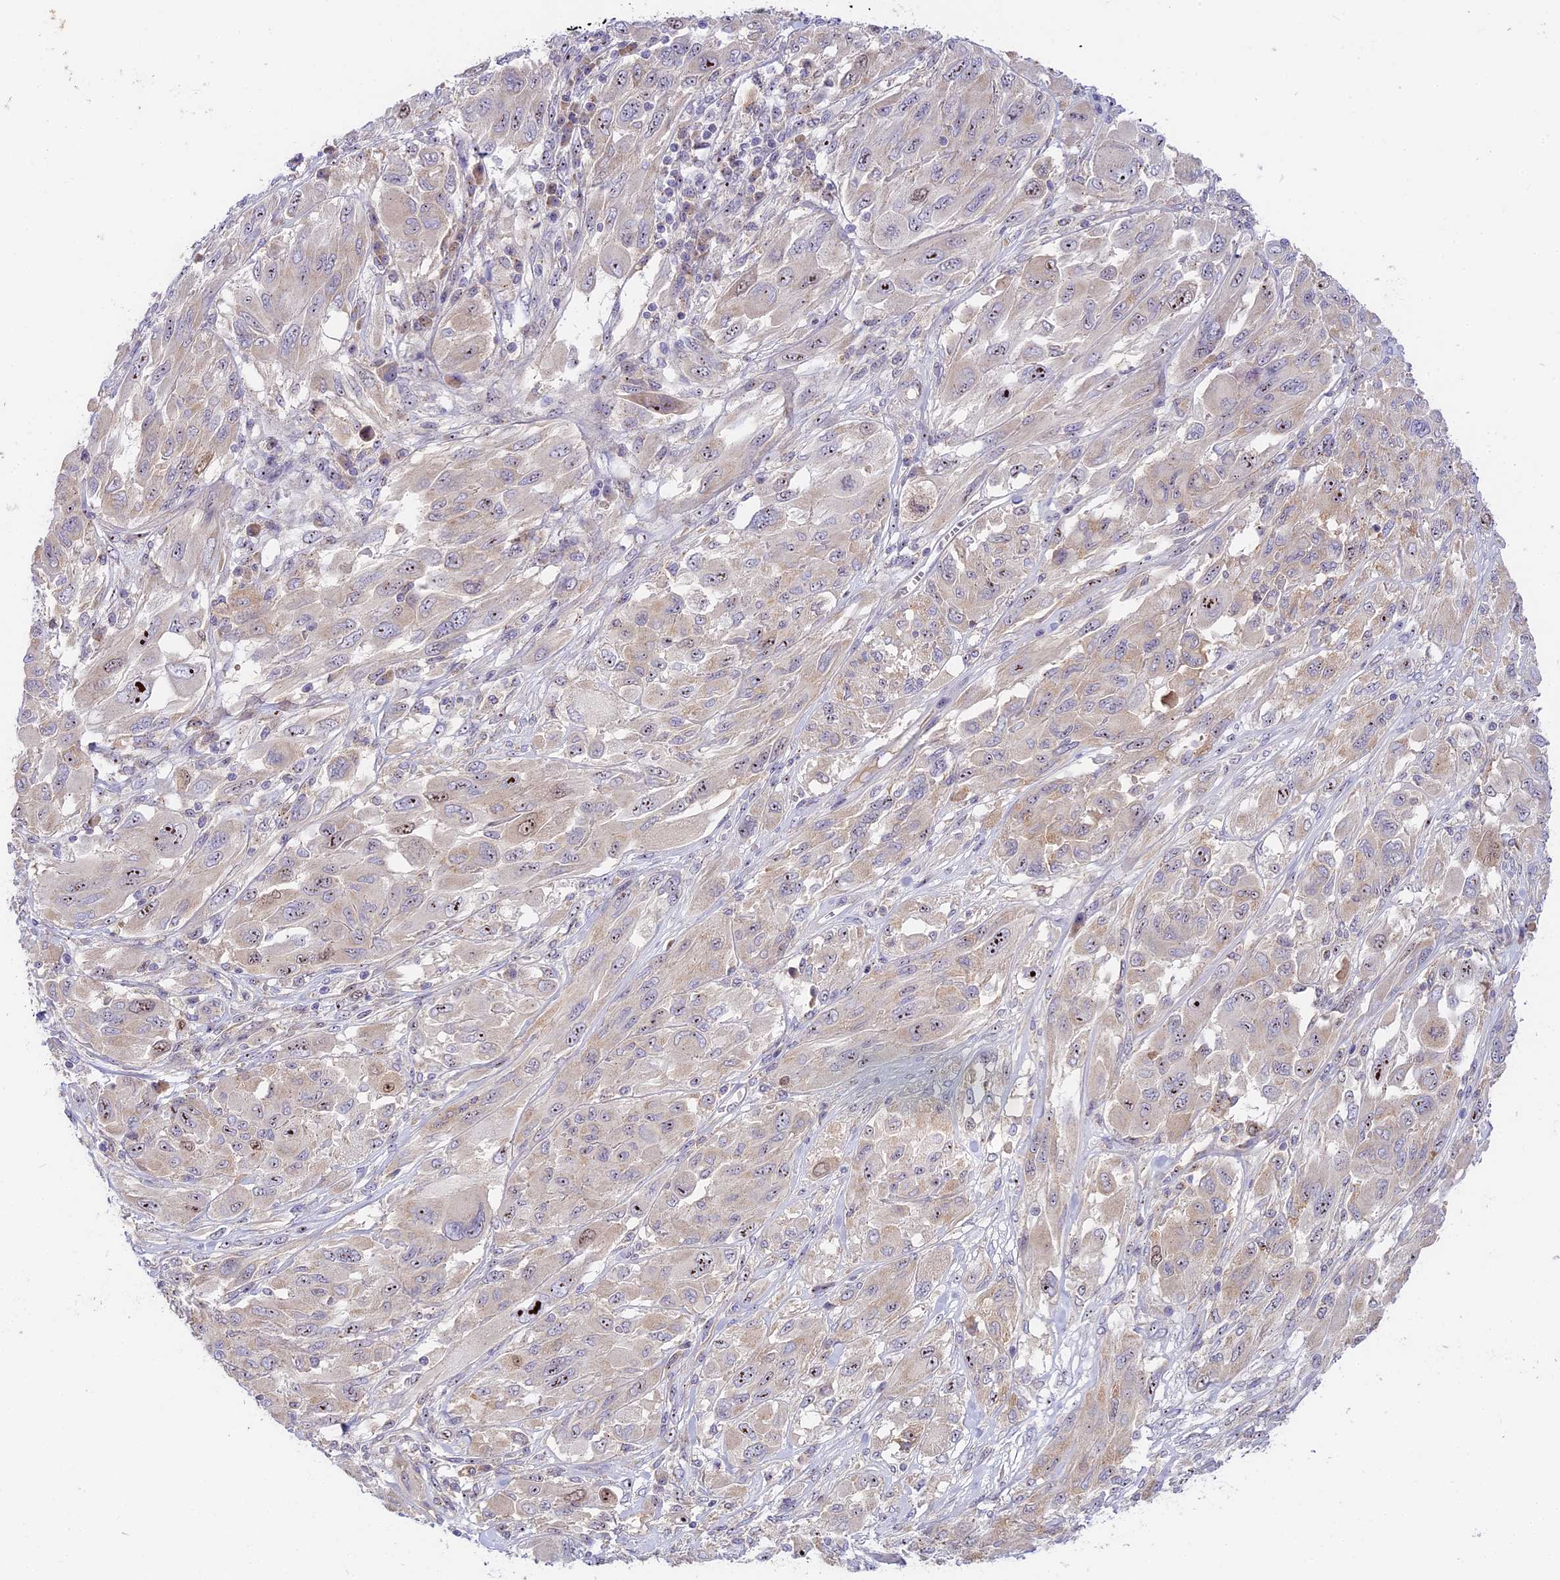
{"staining": {"intensity": "moderate", "quantity": "25%-75%", "location": "nuclear"}, "tissue": "melanoma", "cell_type": "Tumor cells", "image_type": "cancer", "snomed": [{"axis": "morphology", "description": "Malignant melanoma, NOS"}, {"axis": "topography", "description": "Skin"}], "caption": "Melanoma tissue demonstrates moderate nuclear staining in approximately 25%-75% of tumor cells", "gene": "RAD51", "patient": {"sex": "female", "age": 91}}